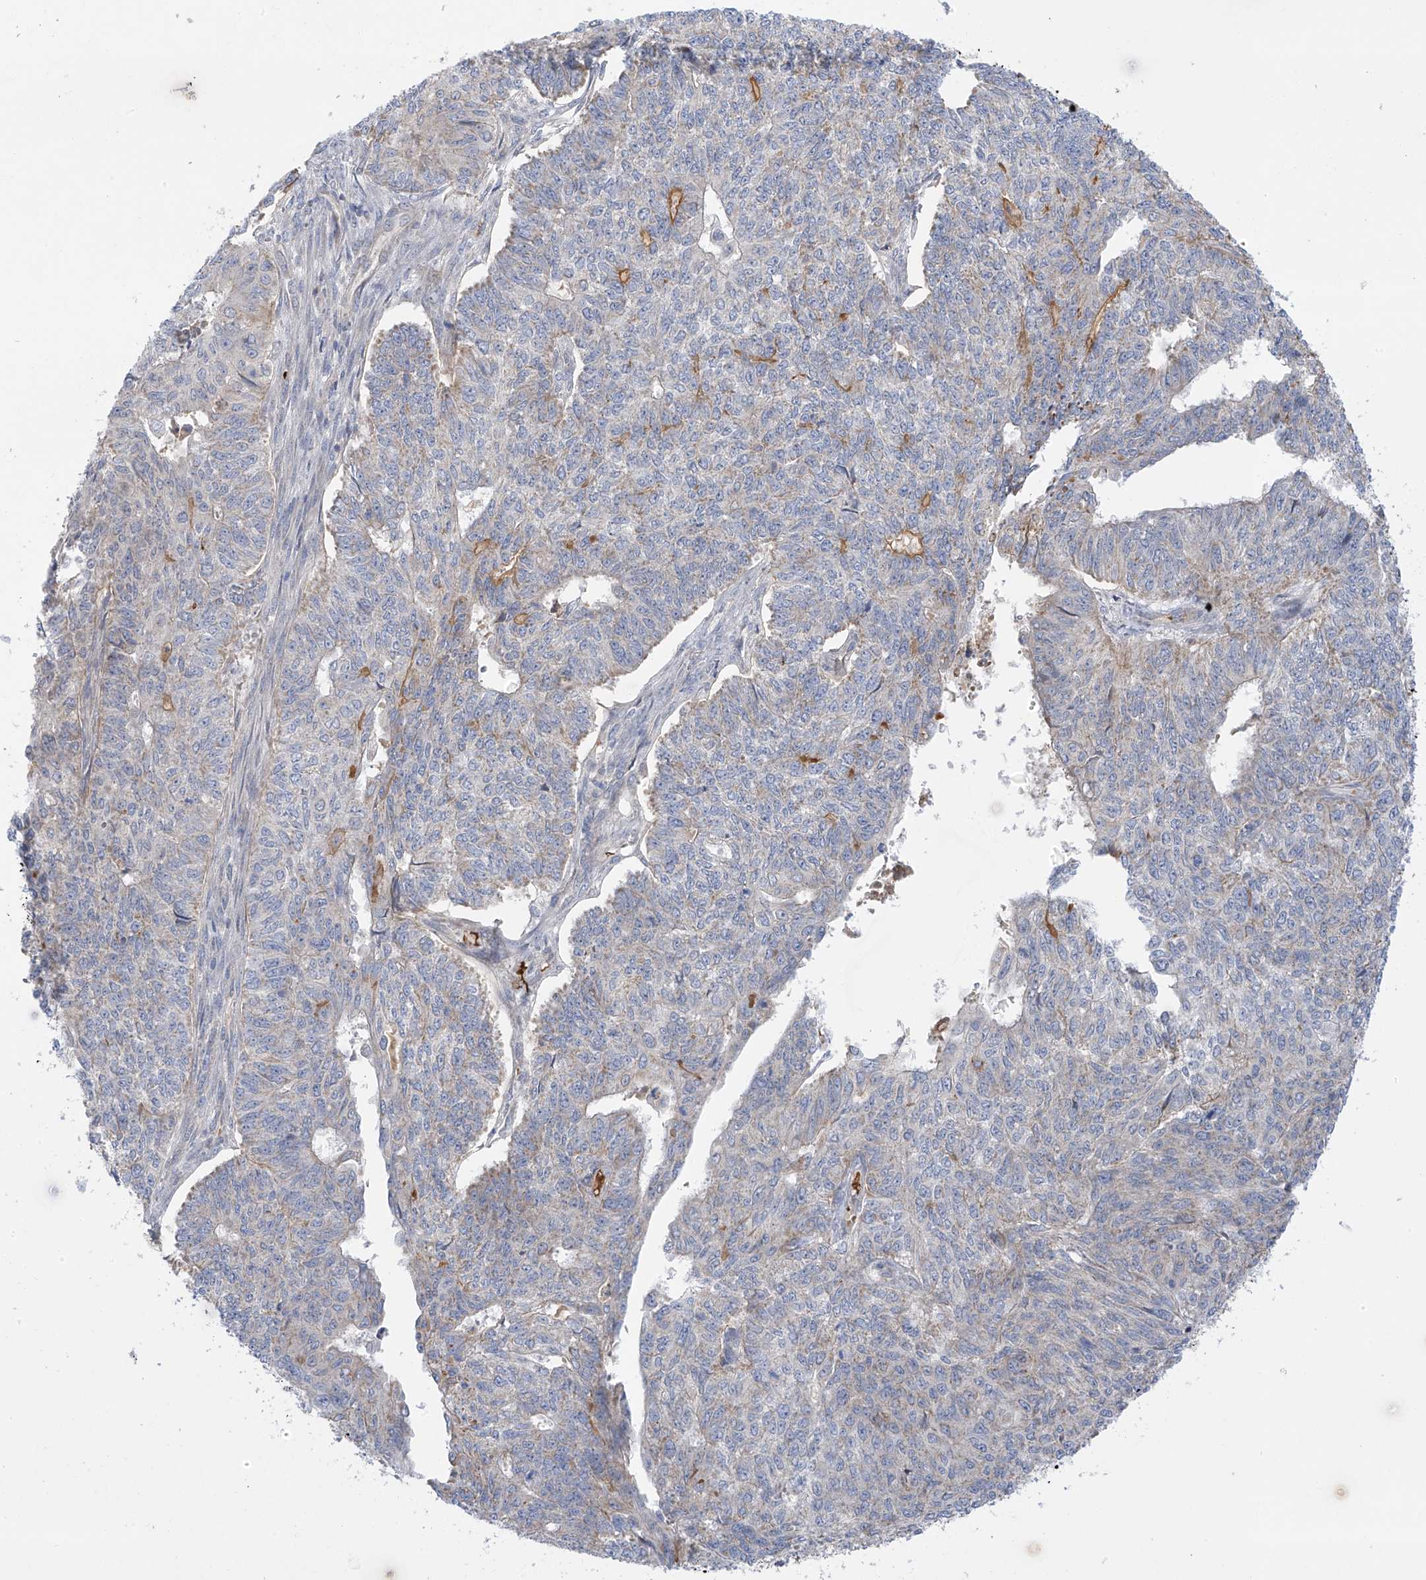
{"staining": {"intensity": "negative", "quantity": "none", "location": "none"}, "tissue": "endometrial cancer", "cell_type": "Tumor cells", "image_type": "cancer", "snomed": [{"axis": "morphology", "description": "Adenocarcinoma, NOS"}, {"axis": "topography", "description": "Endometrium"}], "caption": "DAB immunohistochemical staining of human endometrial cancer (adenocarcinoma) demonstrates no significant expression in tumor cells.", "gene": "METTL18", "patient": {"sex": "female", "age": 32}}